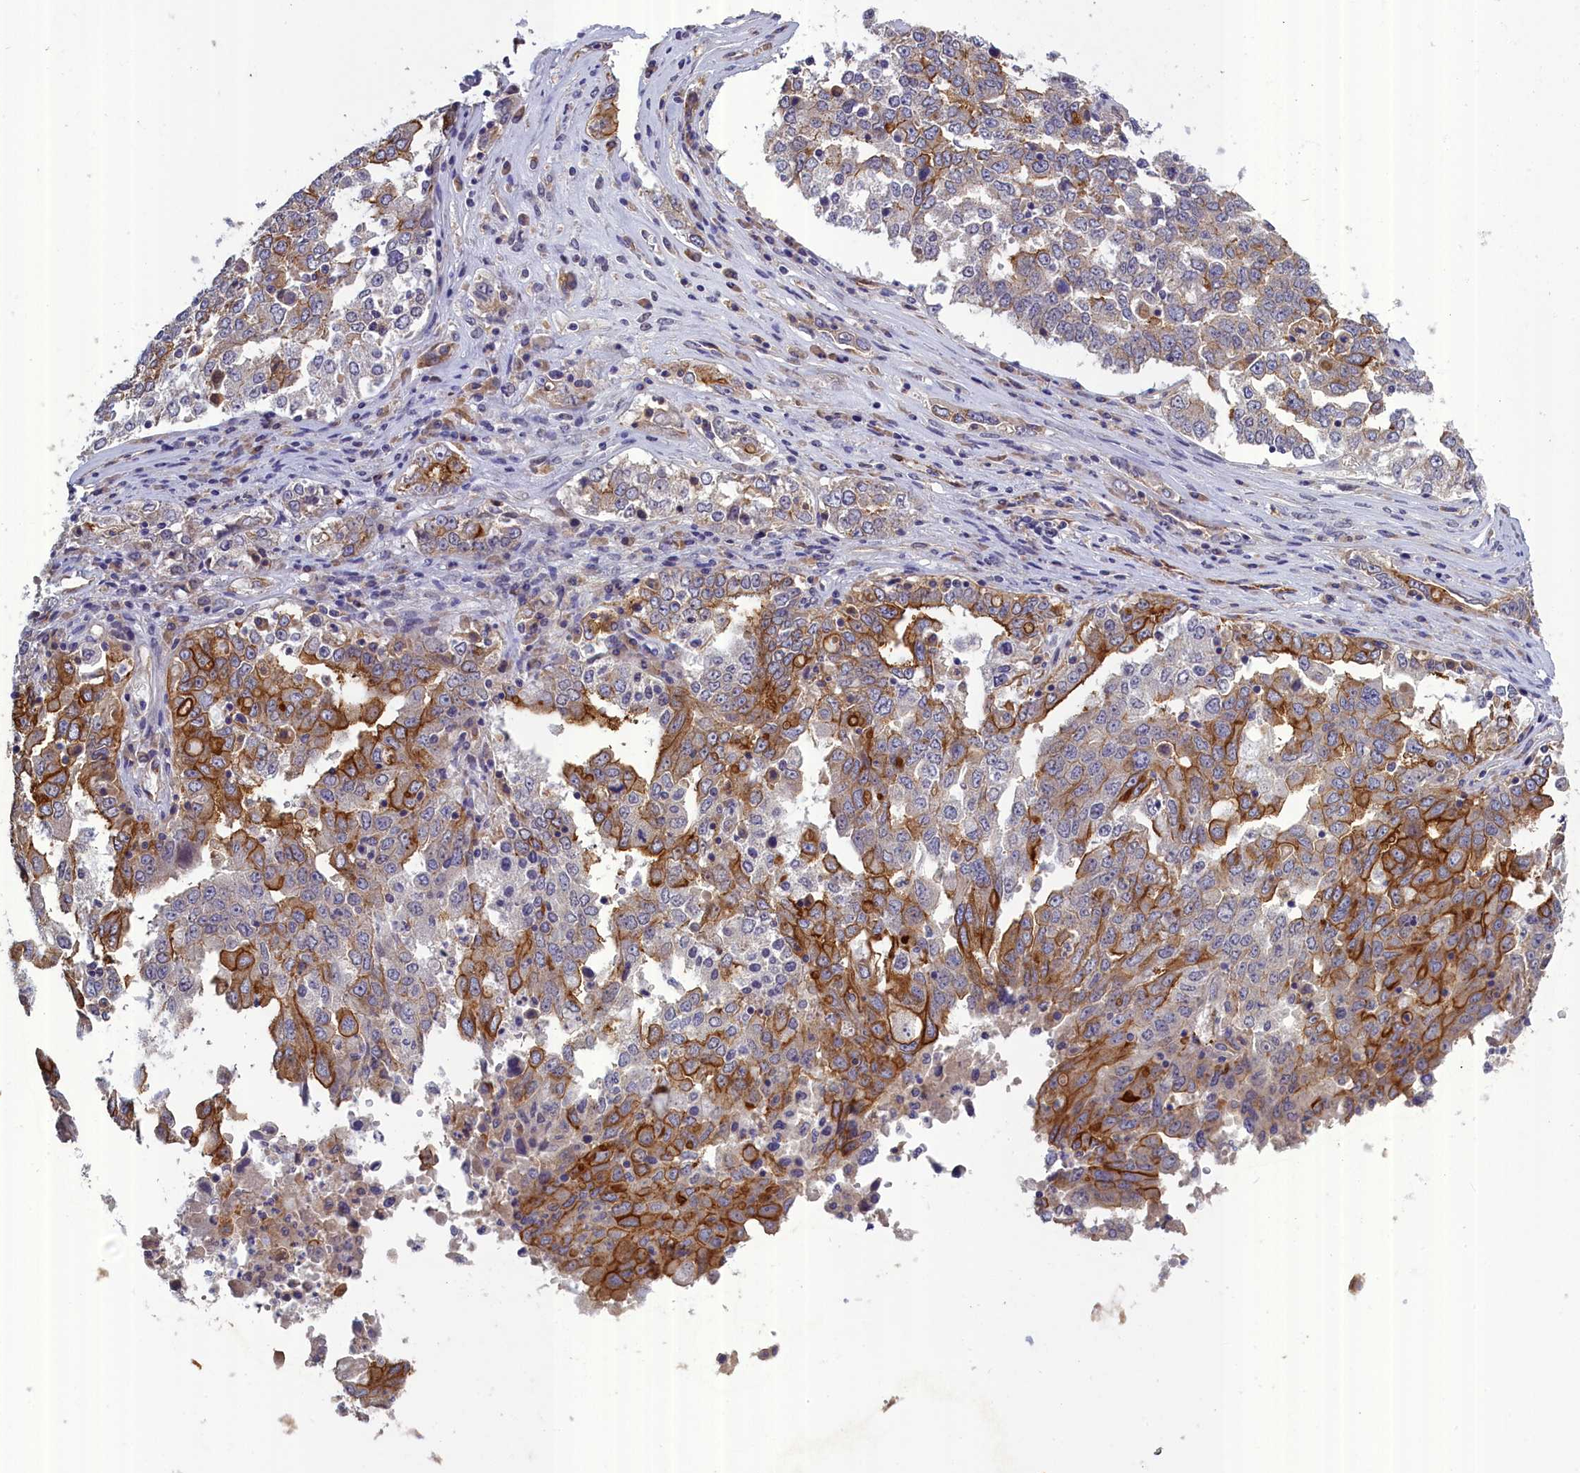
{"staining": {"intensity": "strong", "quantity": "<25%", "location": "cytoplasmic/membranous"}, "tissue": "ovarian cancer", "cell_type": "Tumor cells", "image_type": "cancer", "snomed": [{"axis": "morphology", "description": "Carcinoma, endometroid"}, {"axis": "topography", "description": "Ovary"}], "caption": "Immunohistochemistry (IHC) (DAB) staining of endometroid carcinoma (ovarian) reveals strong cytoplasmic/membranous protein expression in about <25% of tumor cells.", "gene": "COL19A1", "patient": {"sex": "female", "age": 62}}